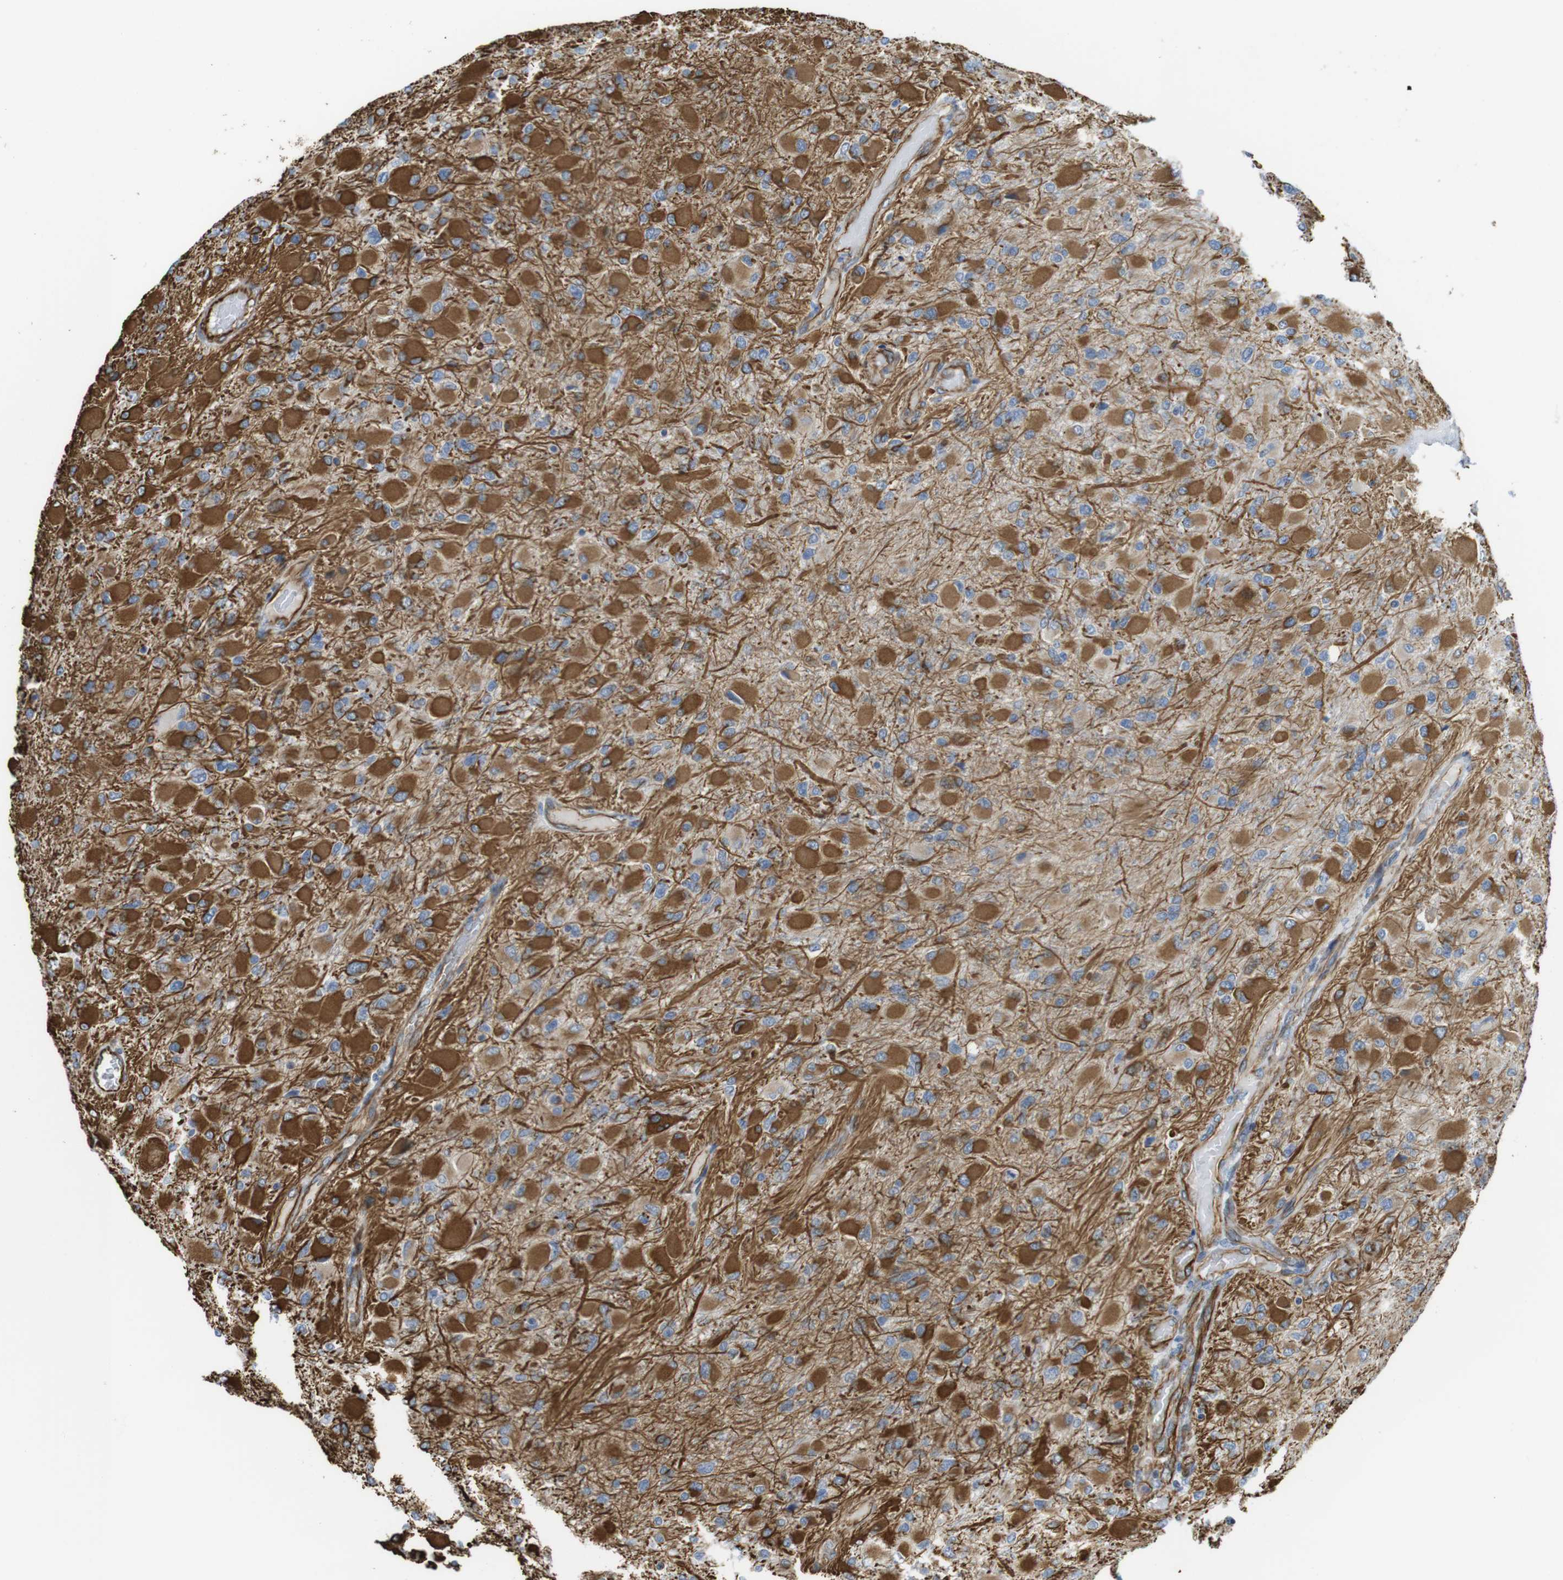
{"staining": {"intensity": "strong", "quantity": ">75%", "location": "cytoplasmic/membranous"}, "tissue": "glioma", "cell_type": "Tumor cells", "image_type": "cancer", "snomed": [{"axis": "morphology", "description": "Glioma, malignant, High grade"}, {"axis": "topography", "description": "Cerebral cortex"}], "caption": "A high amount of strong cytoplasmic/membranous expression is appreciated in approximately >75% of tumor cells in malignant glioma (high-grade) tissue. Ihc stains the protein of interest in brown and the nuclei are stained blue.", "gene": "RALGPS1", "patient": {"sex": "female", "age": 36}}